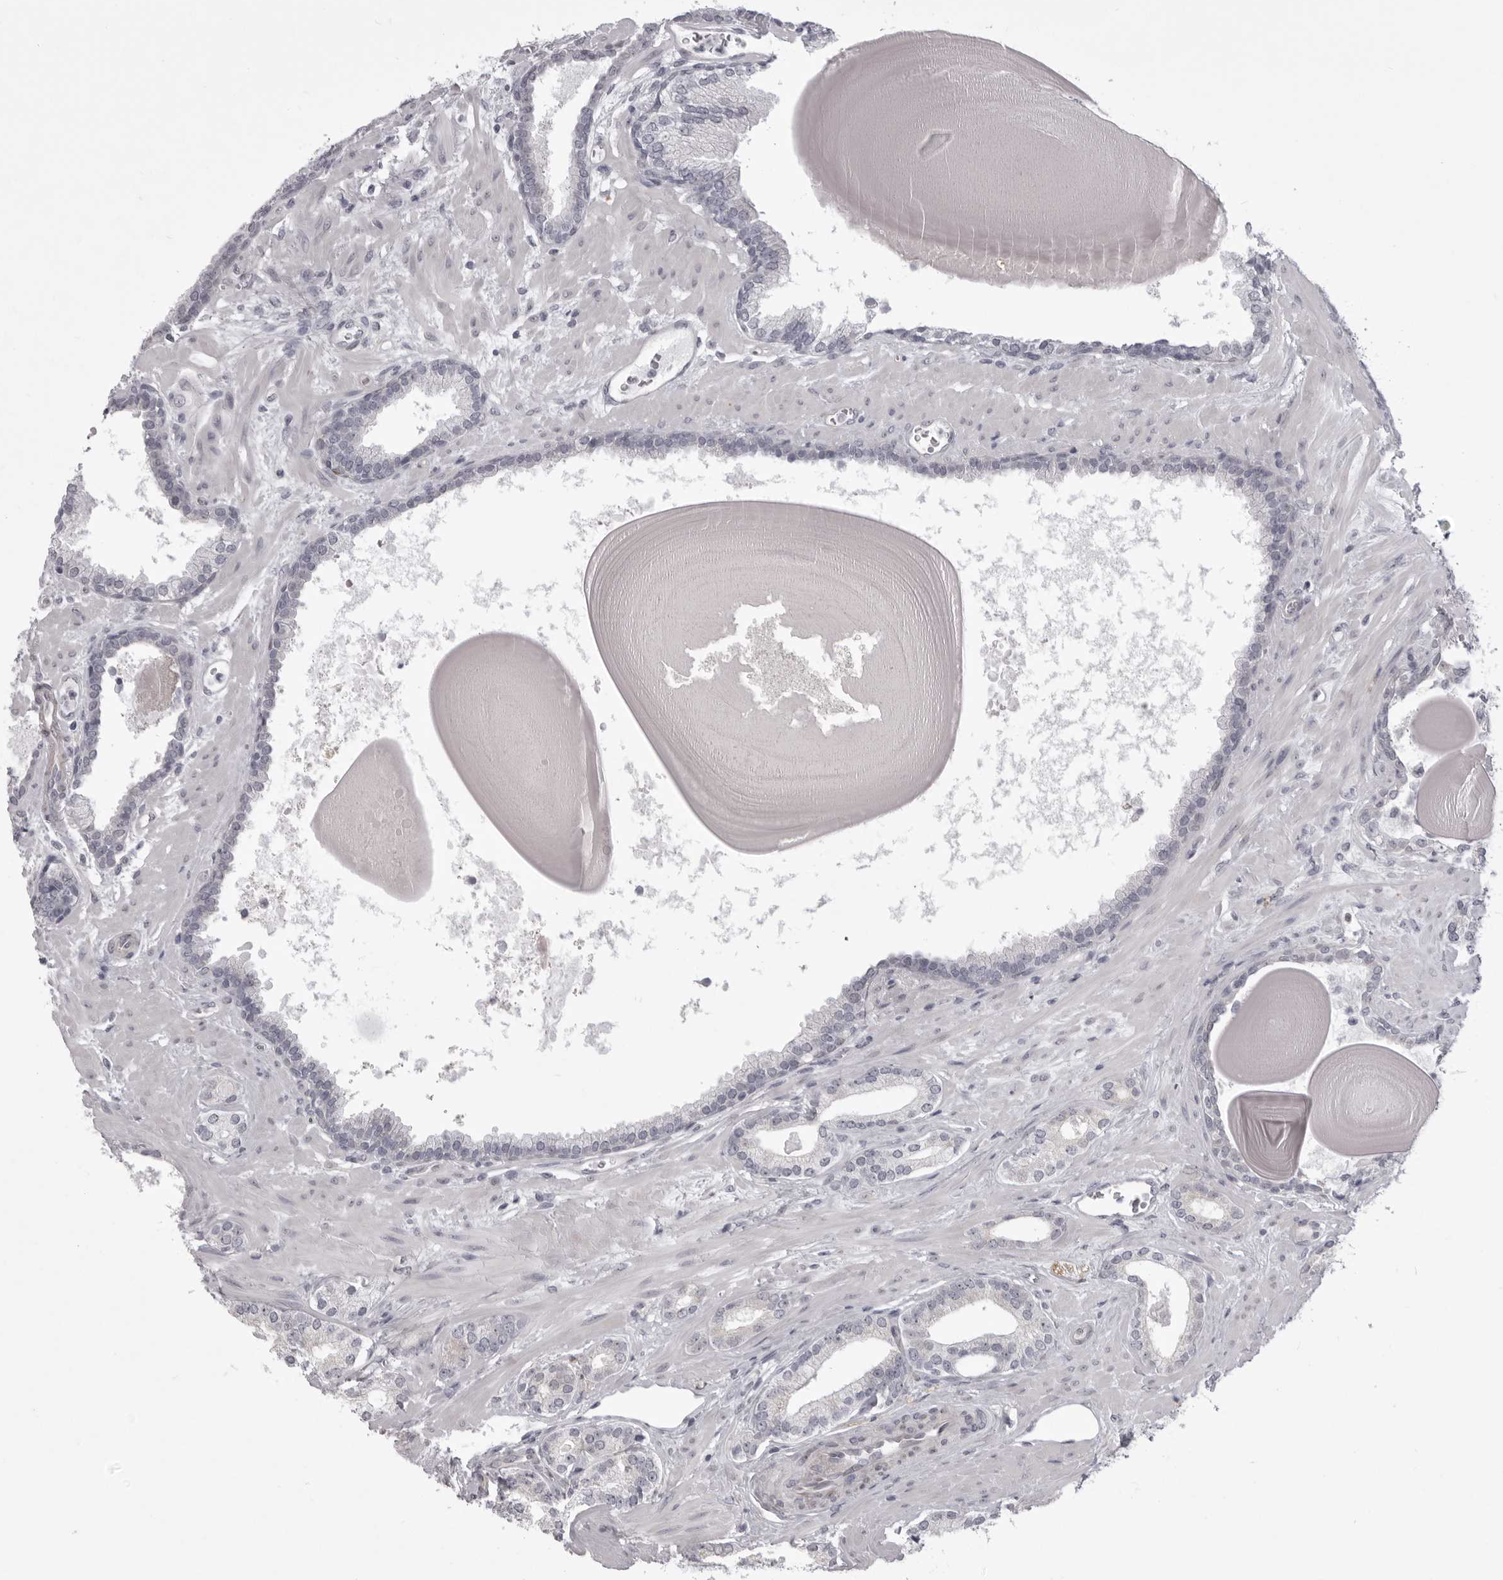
{"staining": {"intensity": "negative", "quantity": "none", "location": "none"}, "tissue": "prostate cancer", "cell_type": "Tumor cells", "image_type": "cancer", "snomed": [{"axis": "morphology", "description": "Adenocarcinoma, Low grade"}, {"axis": "topography", "description": "Prostate"}], "caption": "The immunohistochemistry histopathology image has no significant positivity in tumor cells of prostate cancer tissue.", "gene": "EPHA10", "patient": {"sex": "male", "age": 70}}